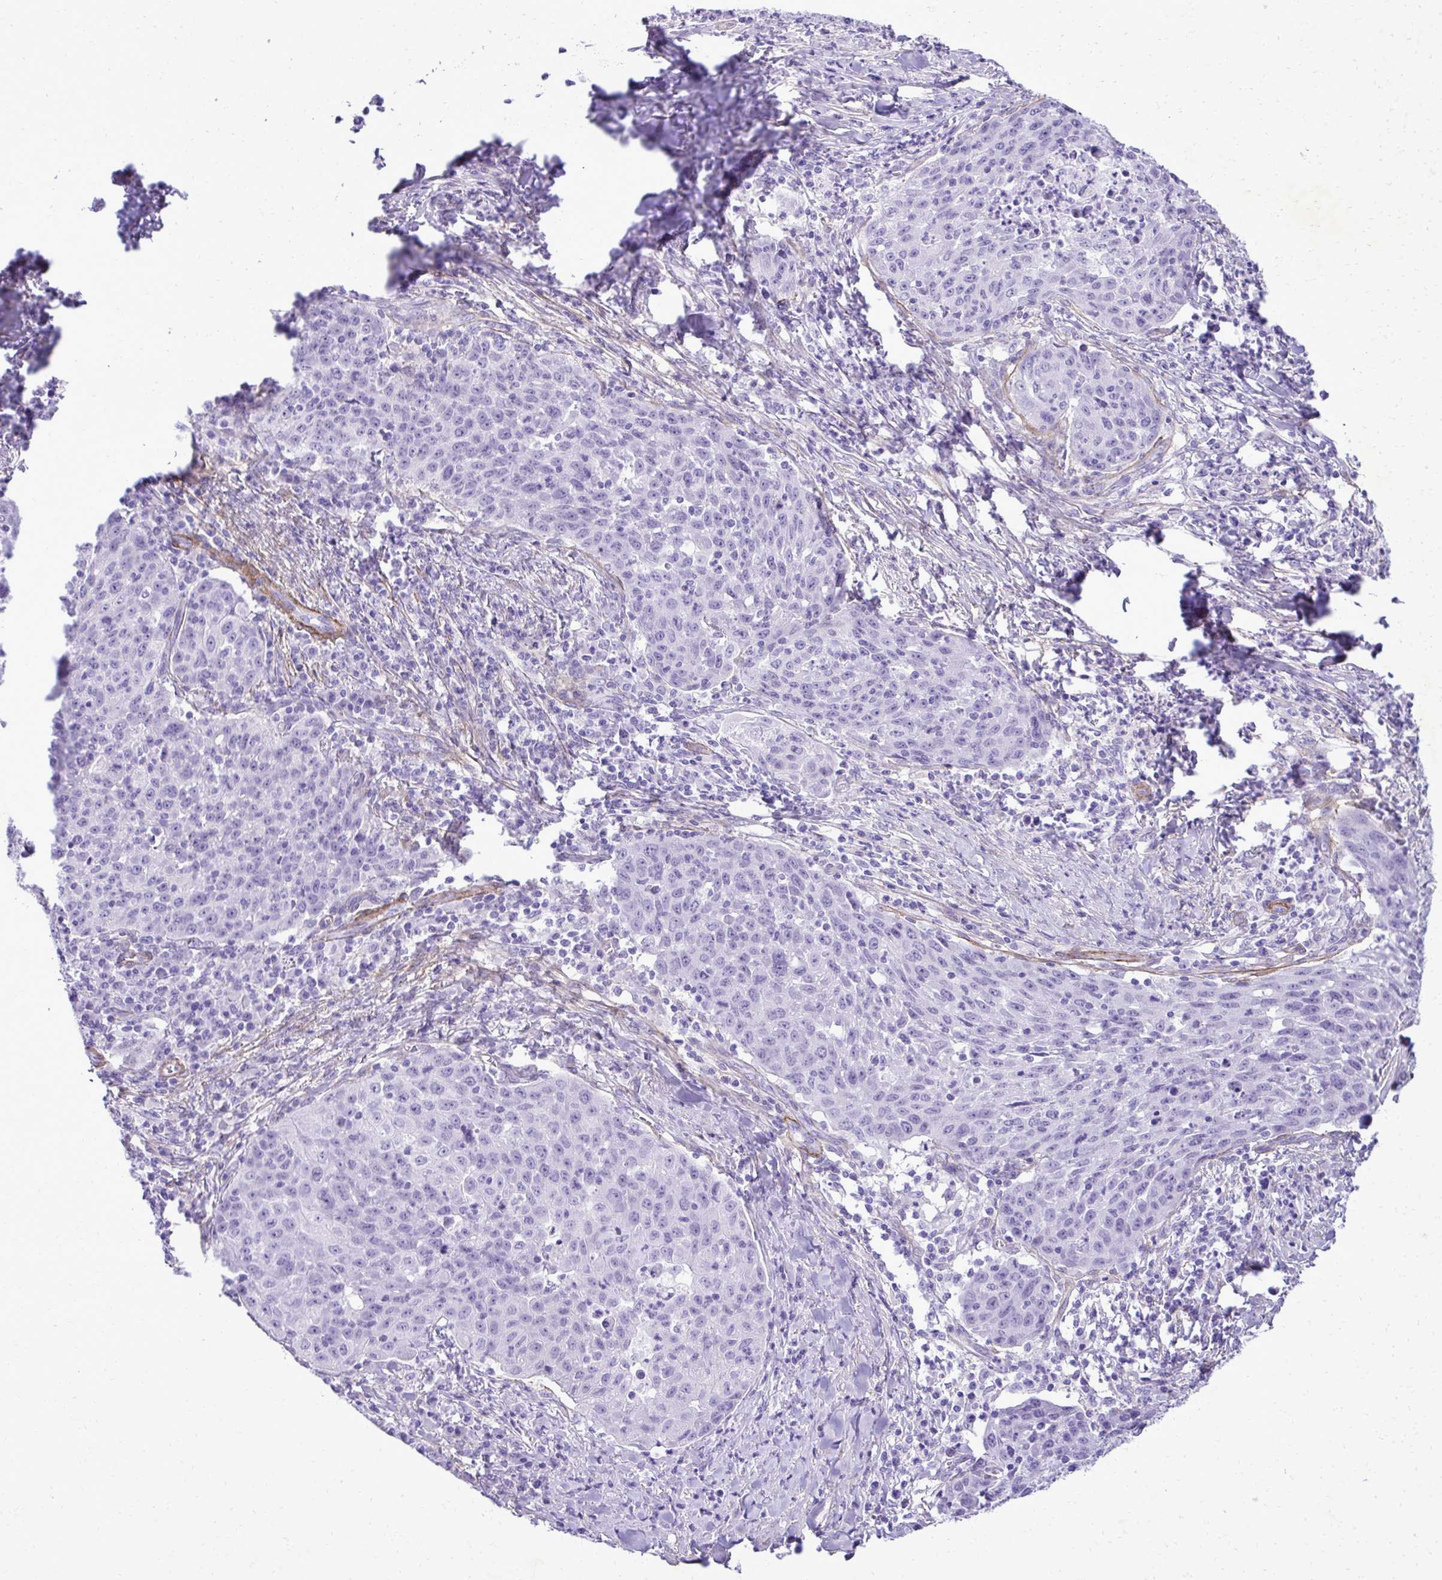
{"staining": {"intensity": "negative", "quantity": "none", "location": "none"}, "tissue": "lung cancer", "cell_type": "Tumor cells", "image_type": "cancer", "snomed": [{"axis": "morphology", "description": "Squamous cell carcinoma, NOS"}, {"axis": "morphology", "description": "Squamous cell carcinoma, metastatic, NOS"}, {"axis": "topography", "description": "Bronchus"}, {"axis": "topography", "description": "Lung"}], "caption": "Immunohistochemistry (IHC) histopathology image of neoplastic tissue: lung cancer (squamous cell carcinoma) stained with DAB (3,3'-diaminobenzidine) displays no significant protein expression in tumor cells. The staining is performed using DAB brown chromogen with nuclei counter-stained in using hematoxylin.", "gene": "PITPNM3", "patient": {"sex": "male", "age": 62}}